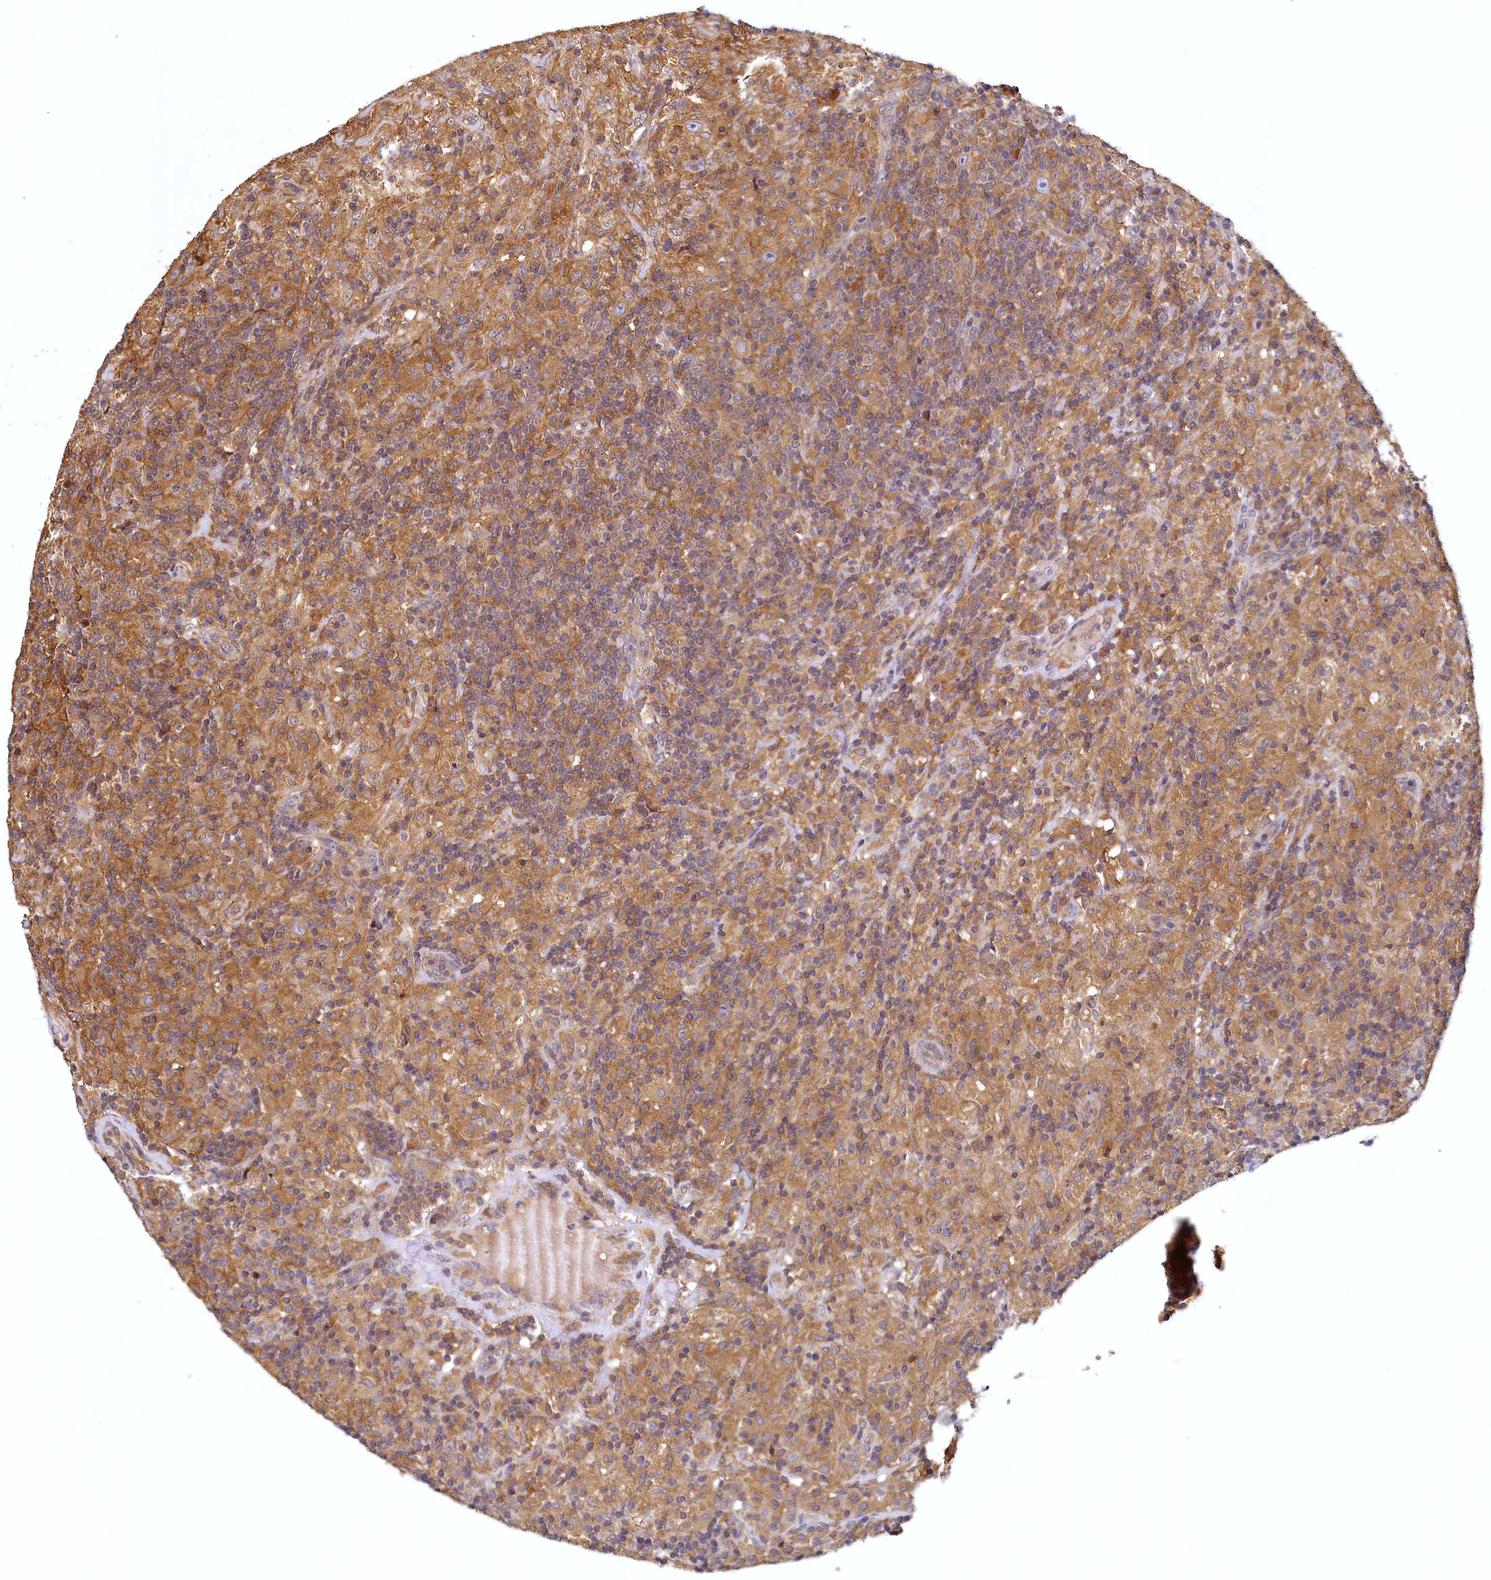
{"staining": {"intensity": "moderate", "quantity": ">75%", "location": "cytoplasmic/membranous"}, "tissue": "lymphoma", "cell_type": "Tumor cells", "image_type": "cancer", "snomed": [{"axis": "morphology", "description": "Hodgkin's disease, NOS"}, {"axis": "topography", "description": "Lymph node"}], "caption": "An image of Hodgkin's disease stained for a protein shows moderate cytoplasmic/membranous brown staining in tumor cells.", "gene": "PAAF1", "patient": {"sex": "male", "age": 70}}